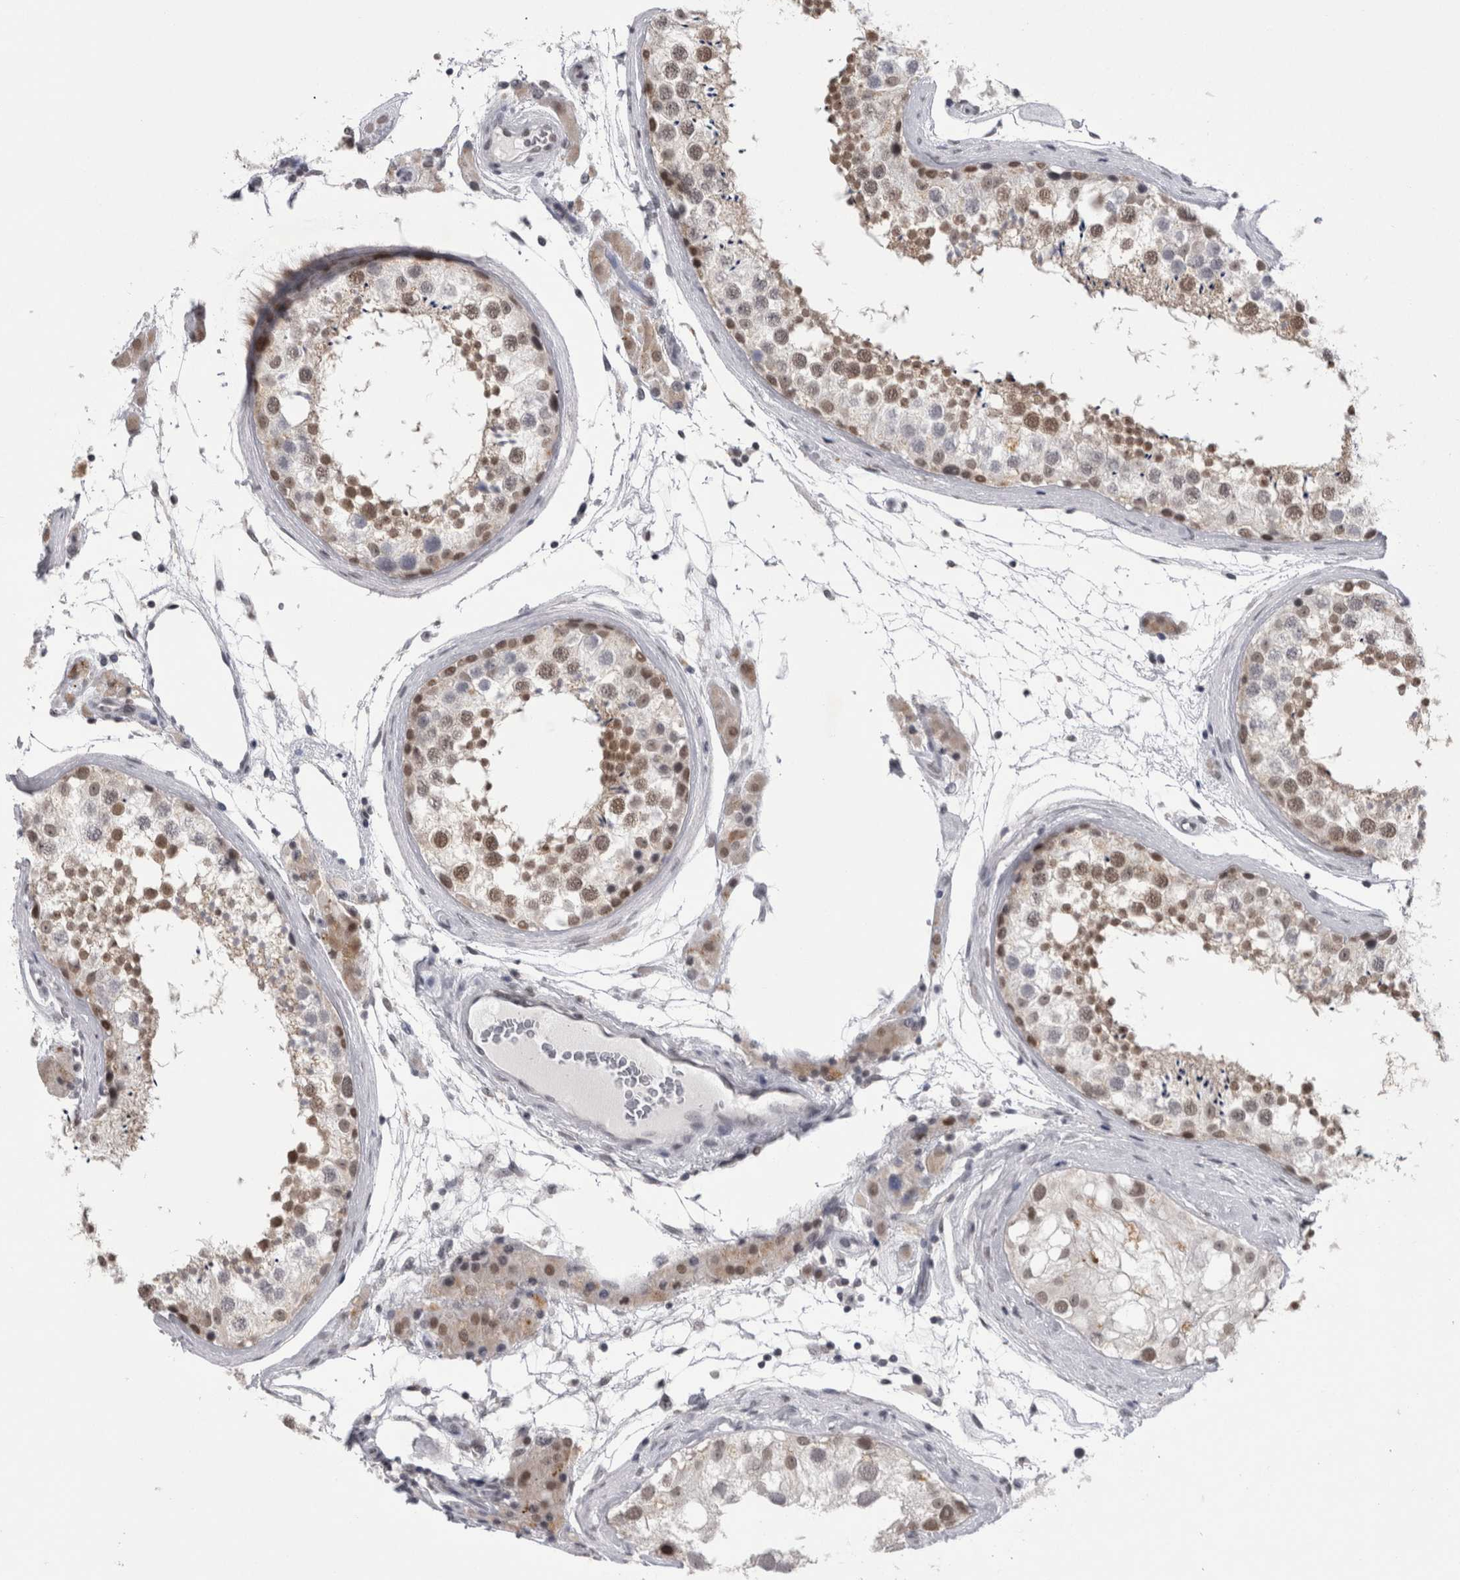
{"staining": {"intensity": "moderate", "quantity": "25%-75%", "location": "nuclear"}, "tissue": "testis", "cell_type": "Cells in seminiferous ducts", "image_type": "normal", "snomed": [{"axis": "morphology", "description": "Normal tissue, NOS"}, {"axis": "topography", "description": "Testis"}], "caption": "Human testis stained for a protein (brown) displays moderate nuclear positive positivity in about 25%-75% of cells in seminiferous ducts.", "gene": "PSMB2", "patient": {"sex": "male", "age": 46}}